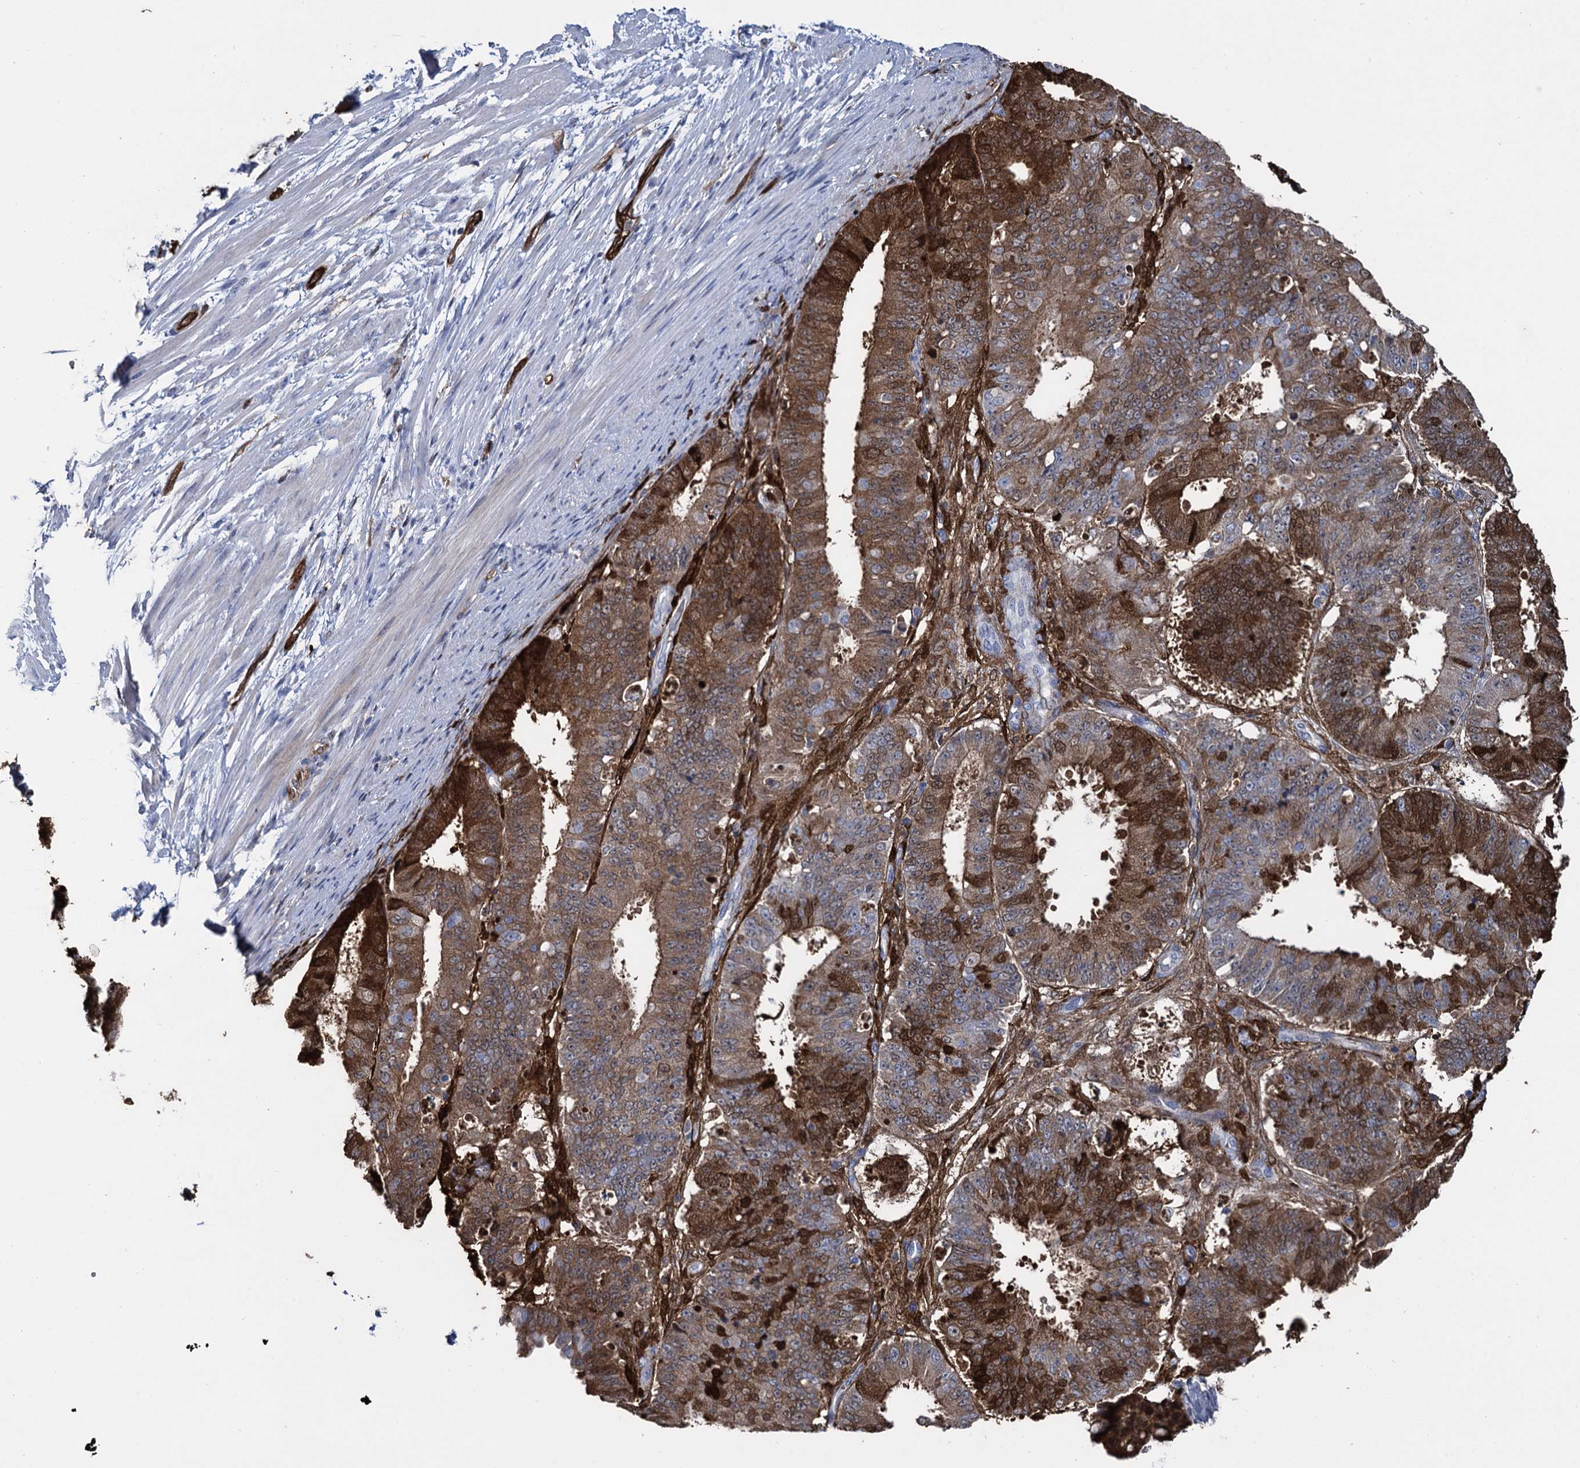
{"staining": {"intensity": "strong", "quantity": ">75%", "location": "cytoplasmic/membranous"}, "tissue": "ovarian cancer", "cell_type": "Tumor cells", "image_type": "cancer", "snomed": [{"axis": "morphology", "description": "Carcinoma, endometroid"}, {"axis": "topography", "description": "Appendix"}, {"axis": "topography", "description": "Ovary"}], "caption": "Immunohistochemical staining of ovarian cancer (endometroid carcinoma) exhibits high levels of strong cytoplasmic/membranous protein expression in approximately >75% of tumor cells. The protein is shown in brown color, while the nuclei are stained blue.", "gene": "FABP5", "patient": {"sex": "female", "age": 42}}